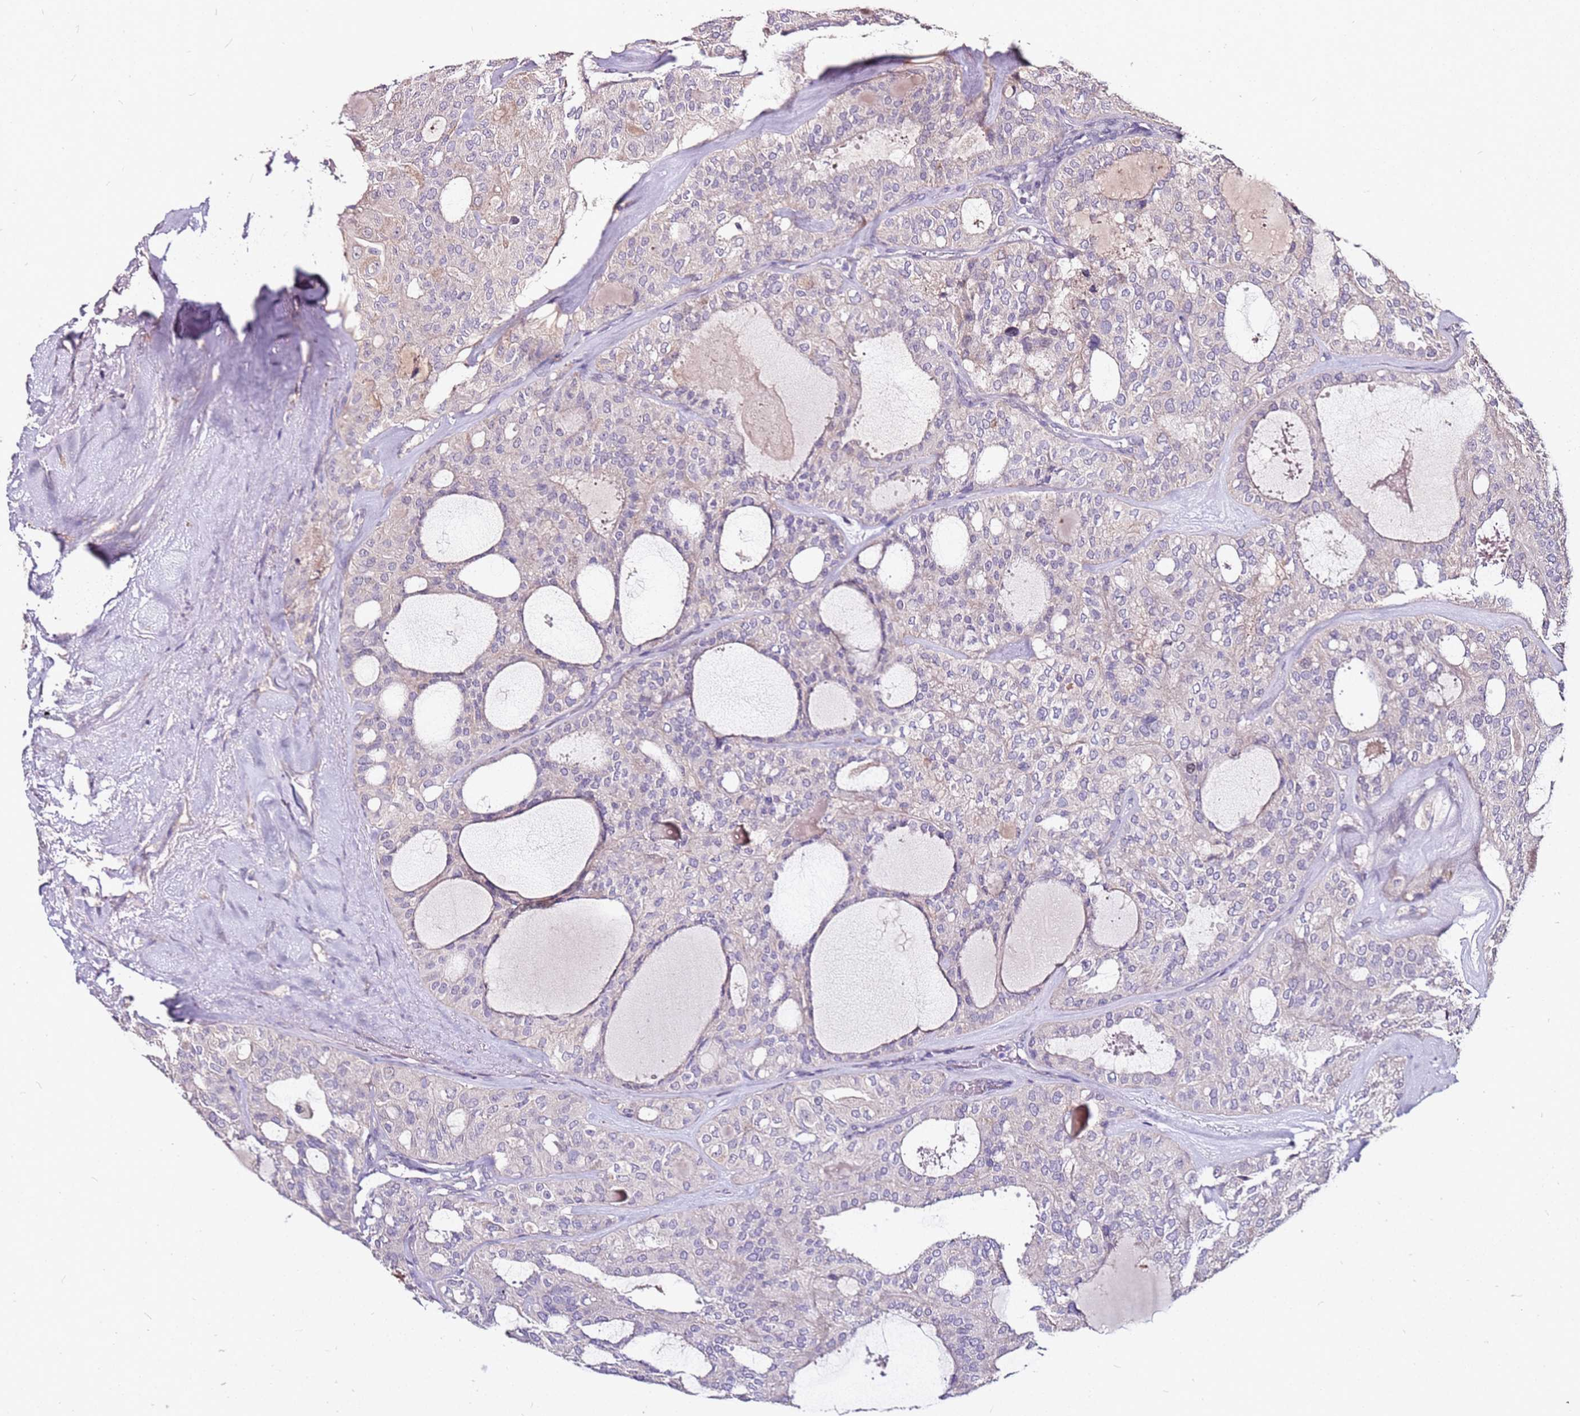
{"staining": {"intensity": "weak", "quantity": "<25%", "location": "cytoplasmic/membranous"}, "tissue": "thyroid cancer", "cell_type": "Tumor cells", "image_type": "cancer", "snomed": [{"axis": "morphology", "description": "Follicular adenoma carcinoma, NOS"}, {"axis": "topography", "description": "Thyroid gland"}], "caption": "Follicular adenoma carcinoma (thyroid) was stained to show a protein in brown. There is no significant staining in tumor cells.", "gene": "DCDC2C", "patient": {"sex": "male", "age": 75}}